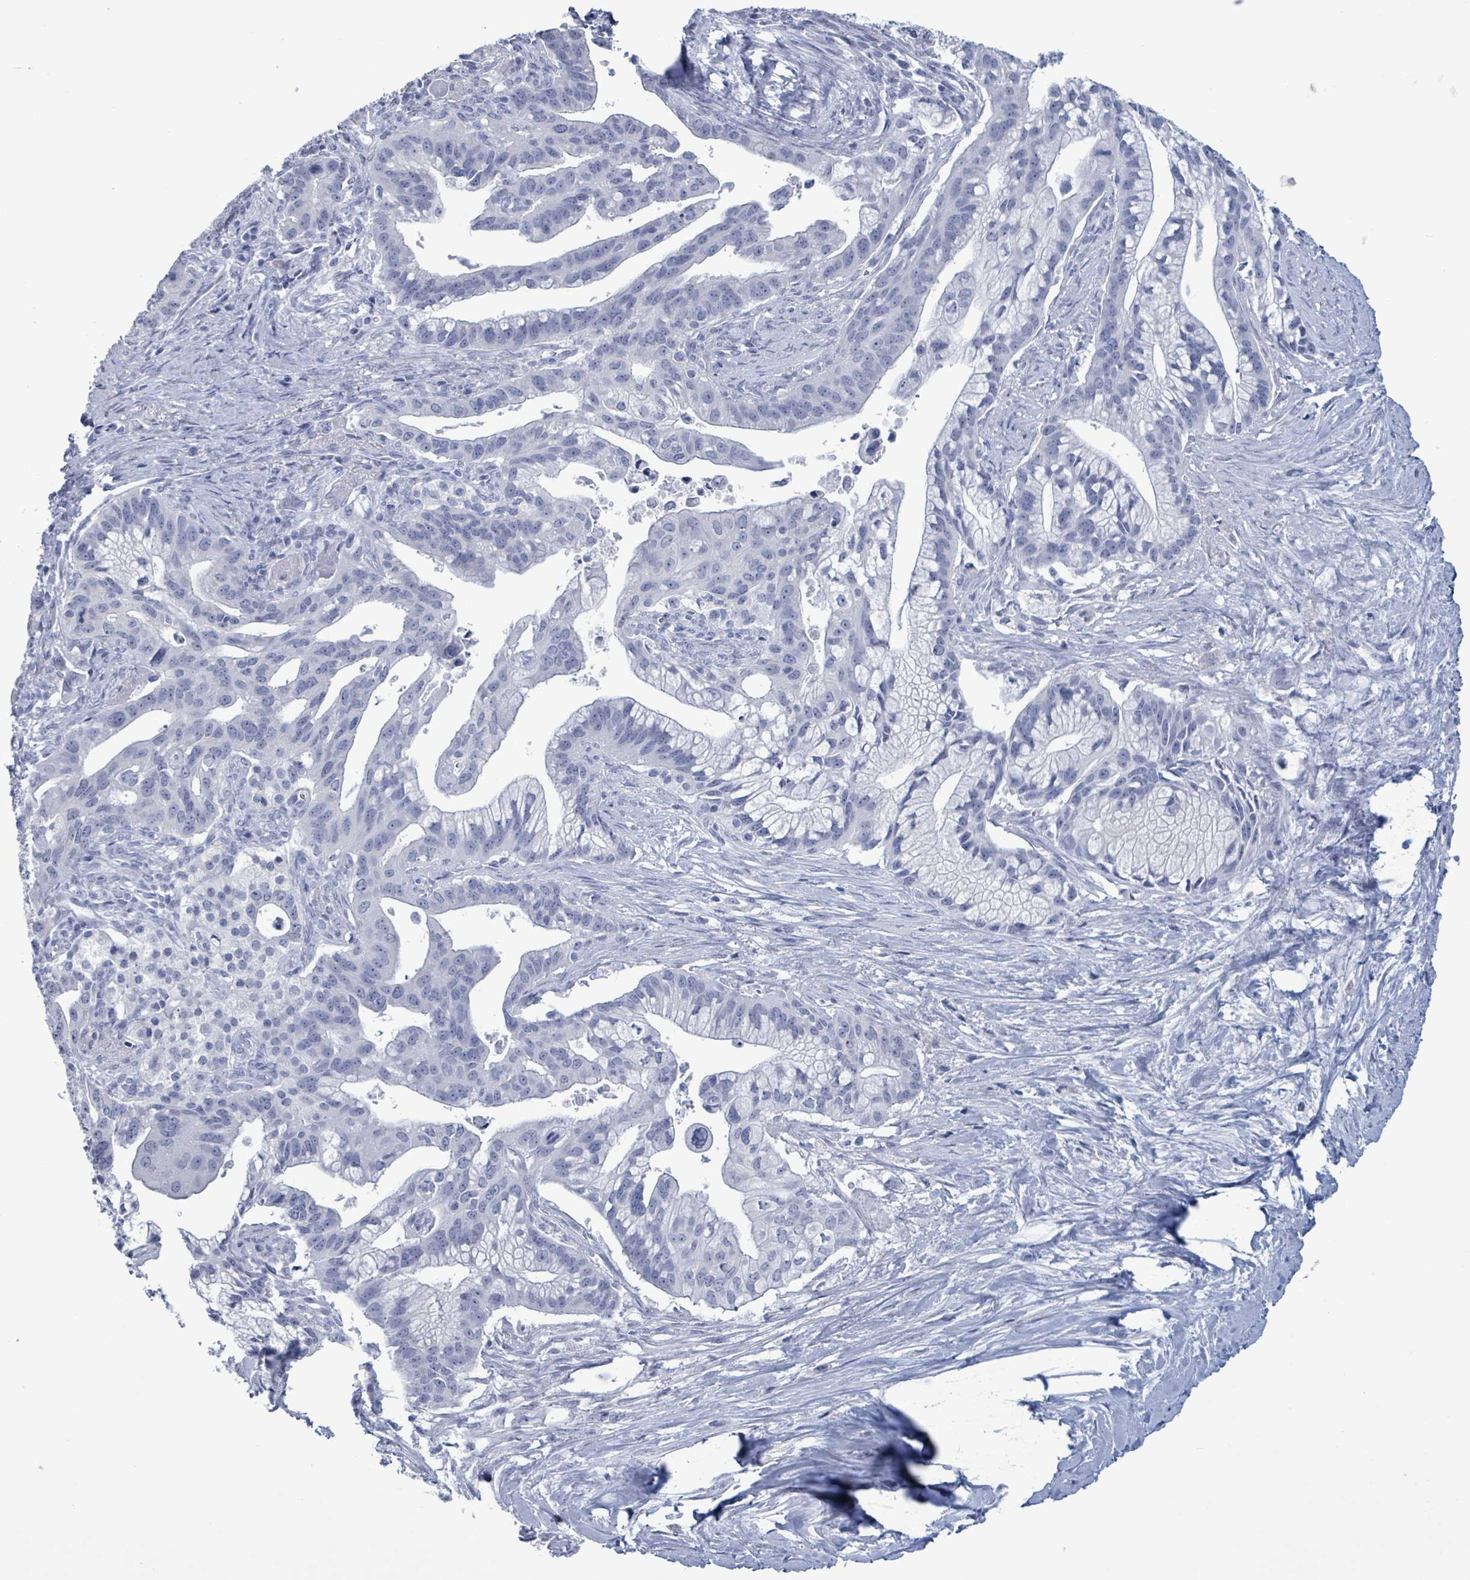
{"staining": {"intensity": "negative", "quantity": "none", "location": "none"}, "tissue": "pancreatic cancer", "cell_type": "Tumor cells", "image_type": "cancer", "snomed": [{"axis": "morphology", "description": "Adenocarcinoma, NOS"}, {"axis": "topography", "description": "Pancreas"}], "caption": "An image of pancreatic cancer stained for a protein reveals no brown staining in tumor cells.", "gene": "NKX2-1", "patient": {"sex": "male", "age": 68}}